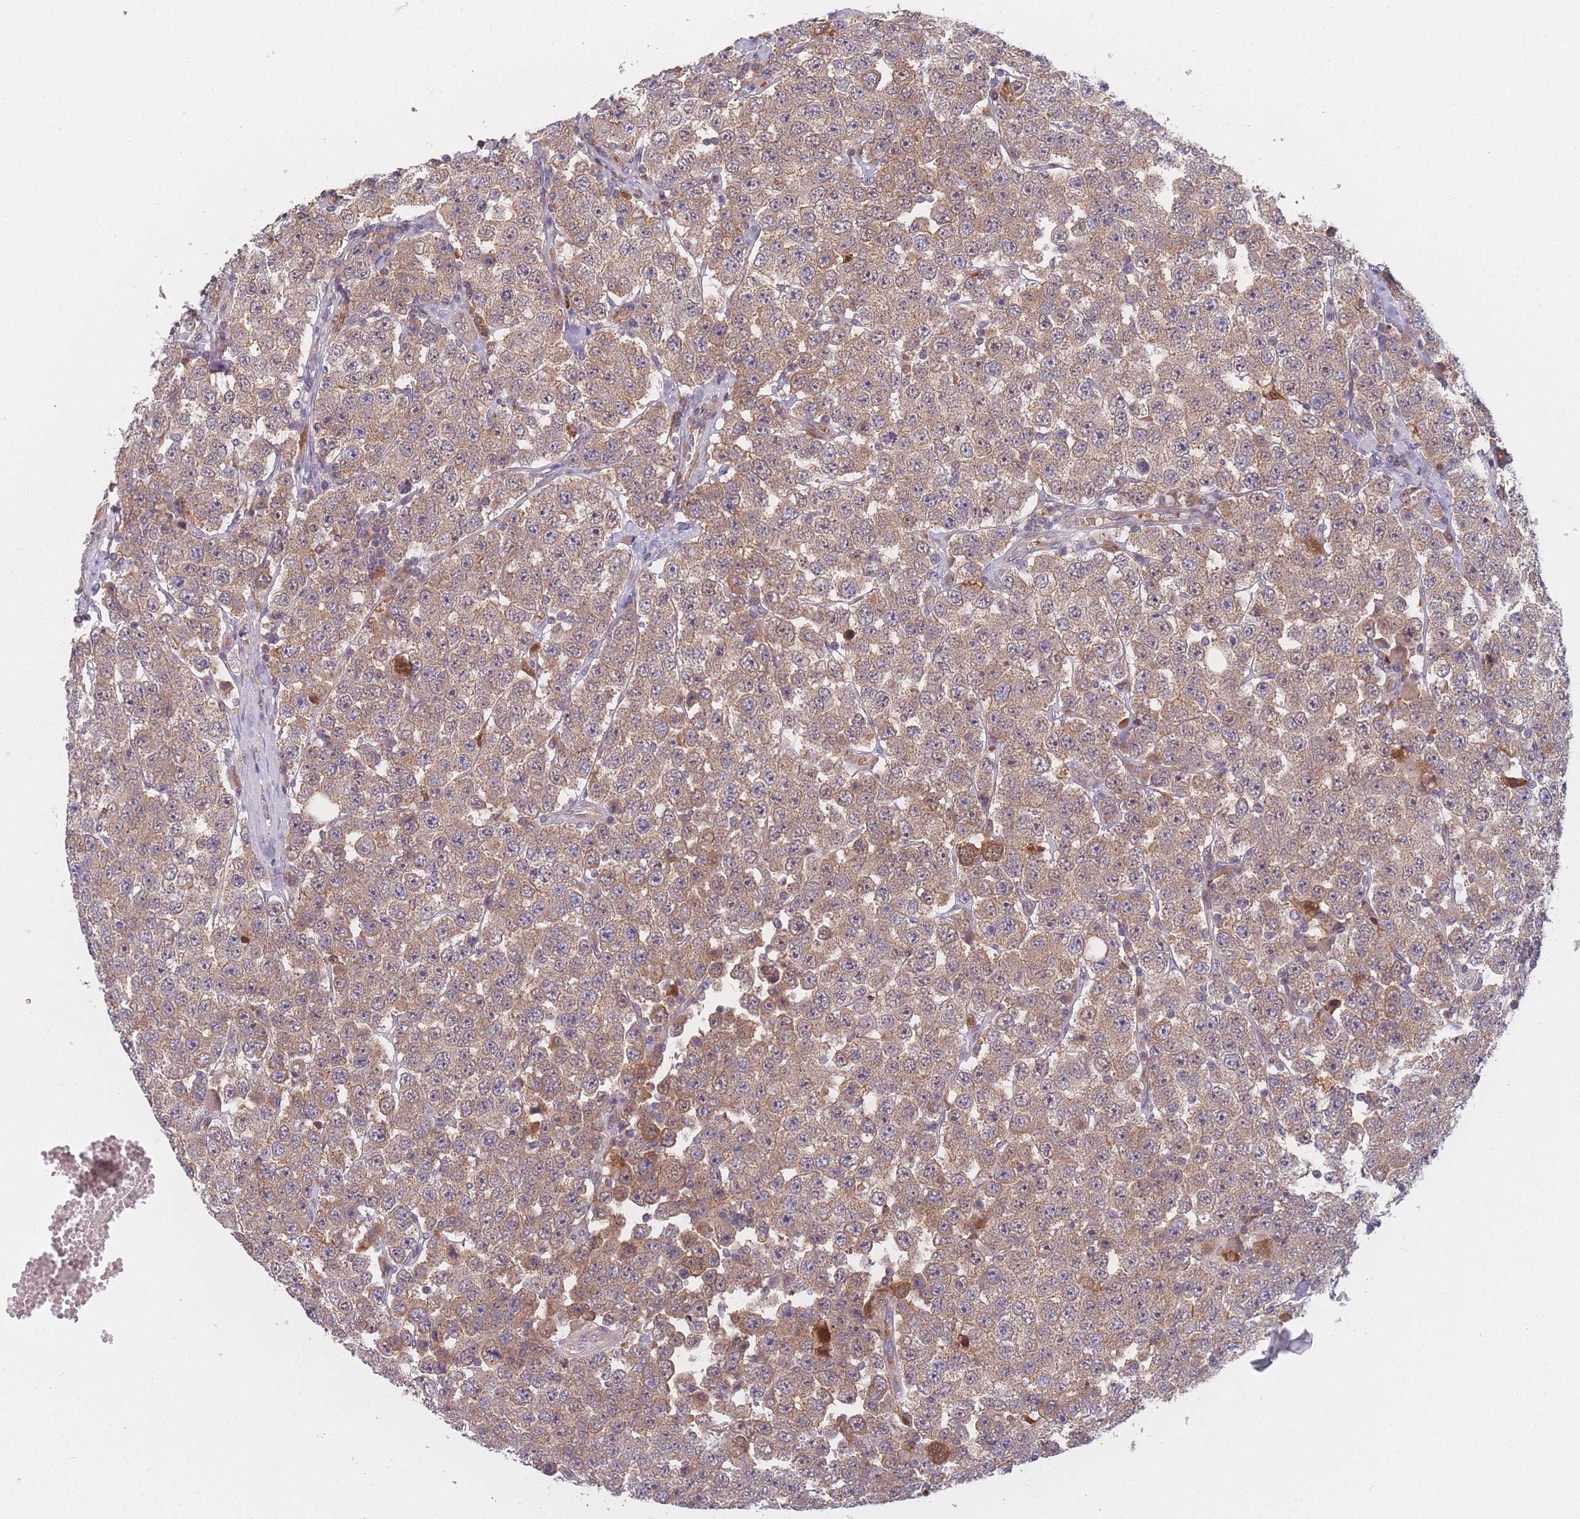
{"staining": {"intensity": "moderate", "quantity": ">75%", "location": "cytoplasmic/membranous,nuclear"}, "tissue": "testis cancer", "cell_type": "Tumor cells", "image_type": "cancer", "snomed": [{"axis": "morphology", "description": "Seminoma, NOS"}, {"axis": "topography", "description": "Testis"}], "caption": "Immunohistochemistry of testis seminoma shows medium levels of moderate cytoplasmic/membranous and nuclear expression in approximately >75% of tumor cells. Immunohistochemistry (ihc) stains the protein of interest in brown and the nuclei are stained blue.", "gene": "FAM153A", "patient": {"sex": "male", "age": 28}}